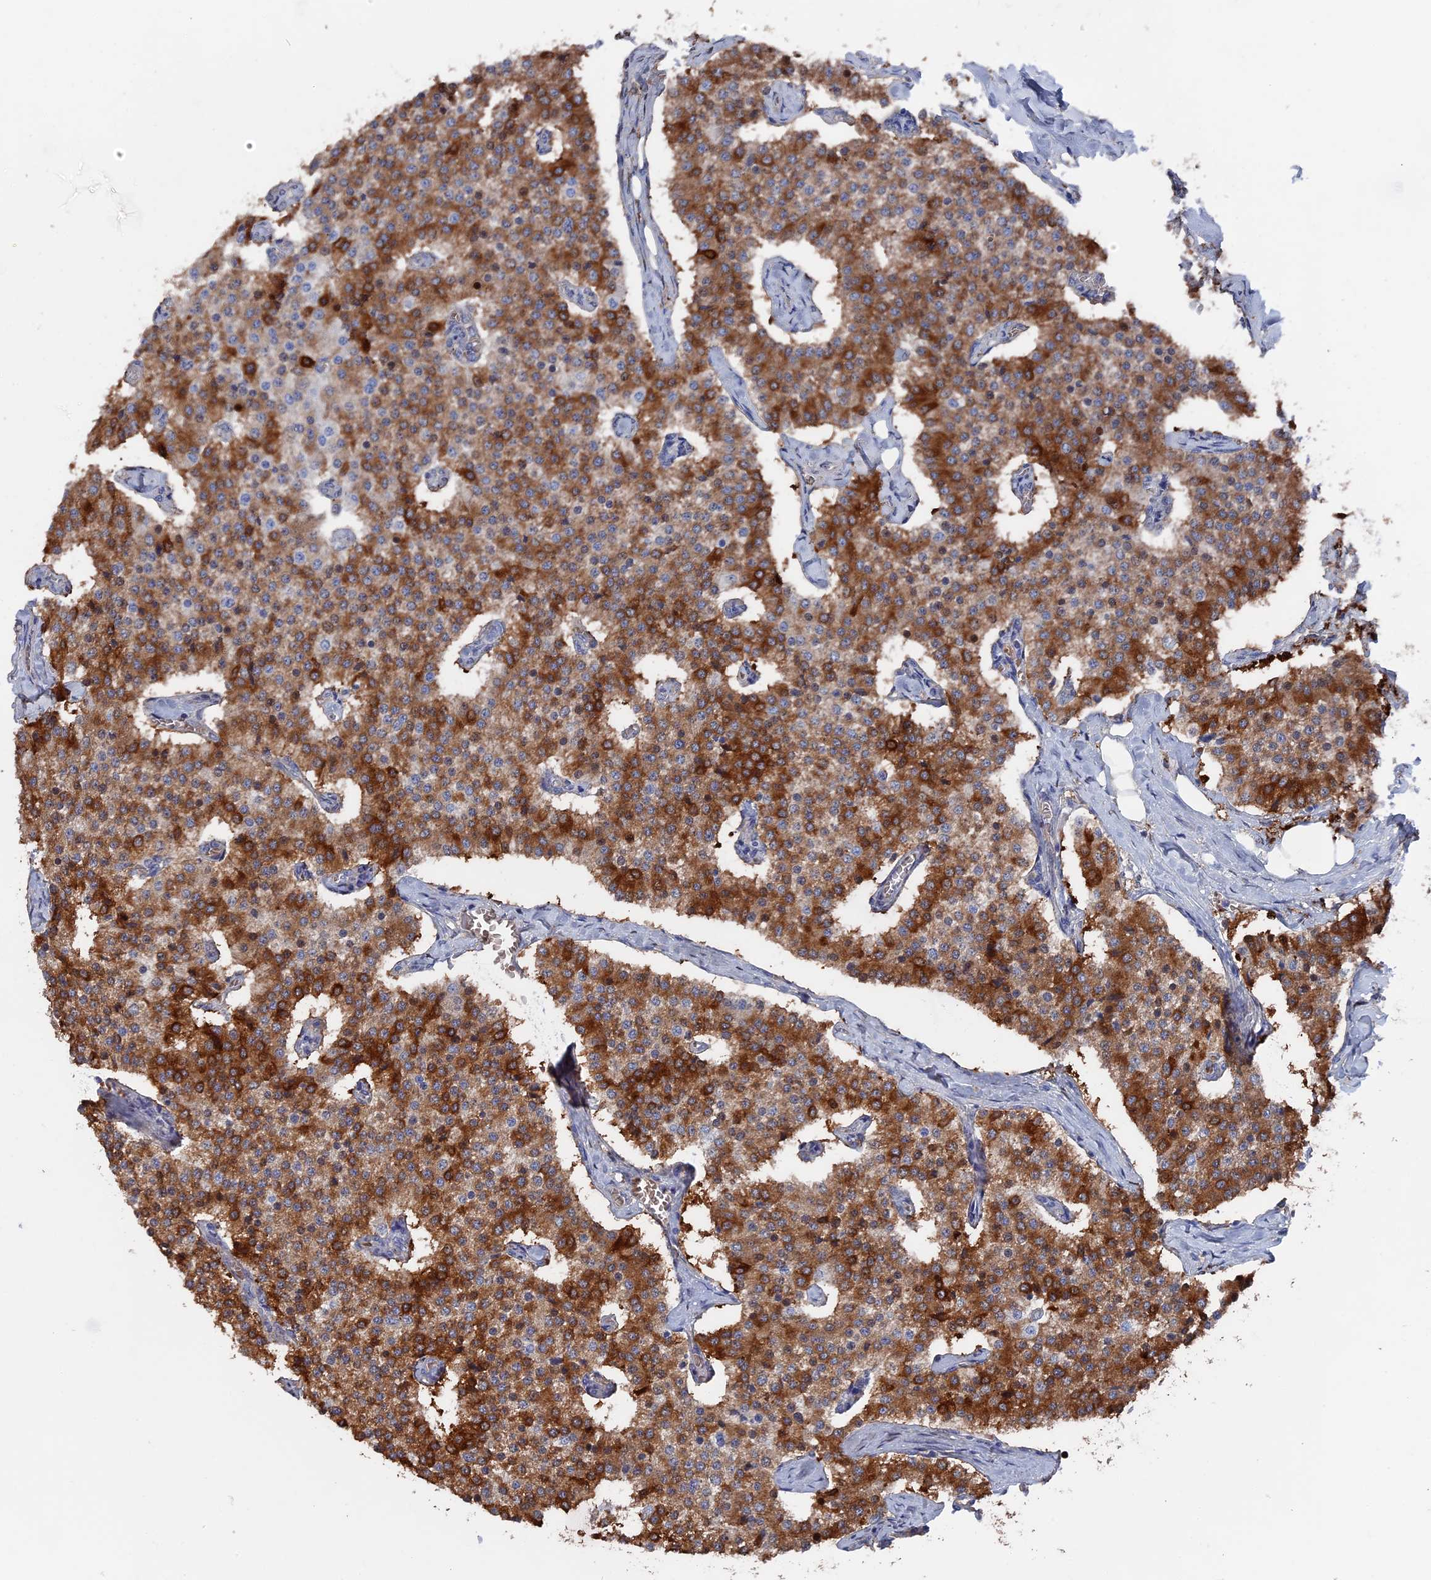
{"staining": {"intensity": "strong", "quantity": ">75%", "location": "cytoplasmic/membranous"}, "tissue": "carcinoid", "cell_type": "Tumor cells", "image_type": "cancer", "snomed": [{"axis": "morphology", "description": "Carcinoid, malignant, NOS"}, {"axis": "topography", "description": "Colon"}], "caption": "Strong cytoplasmic/membranous protein expression is seen in about >75% of tumor cells in carcinoid.", "gene": "SMG9", "patient": {"sex": "female", "age": 52}}